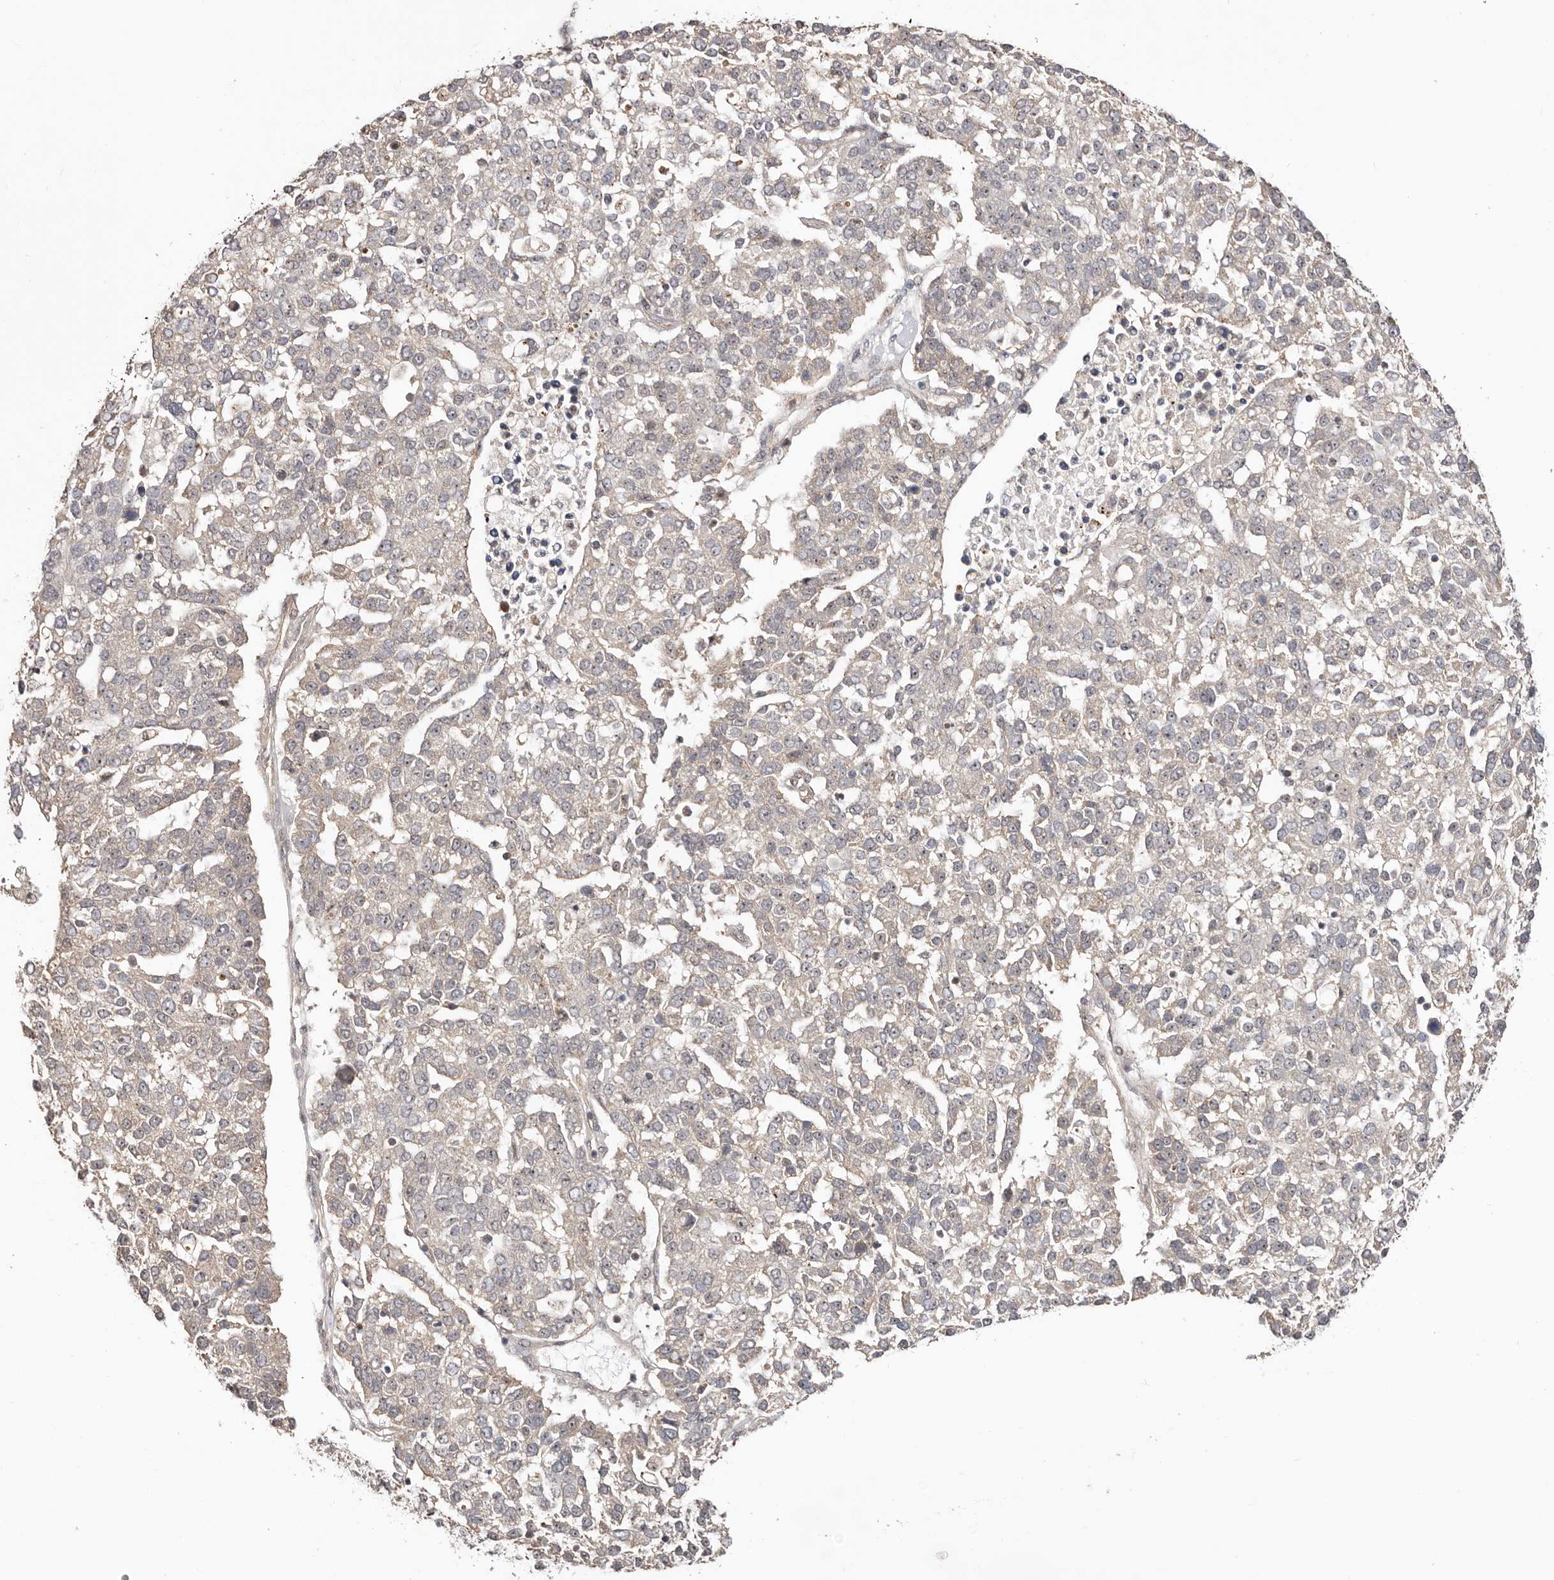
{"staining": {"intensity": "negative", "quantity": "none", "location": "none"}, "tissue": "pancreatic cancer", "cell_type": "Tumor cells", "image_type": "cancer", "snomed": [{"axis": "morphology", "description": "Adenocarcinoma, NOS"}, {"axis": "topography", "description": "Pancreas"}], "caption": "Immunohistochemistry image of pancreatic adenocarcinoma stained for a protein (brown), which demonstrates no expression in tumor cells.", "gene": "CTNNBL1", "patient": {"sex": "female", "age": 61}}